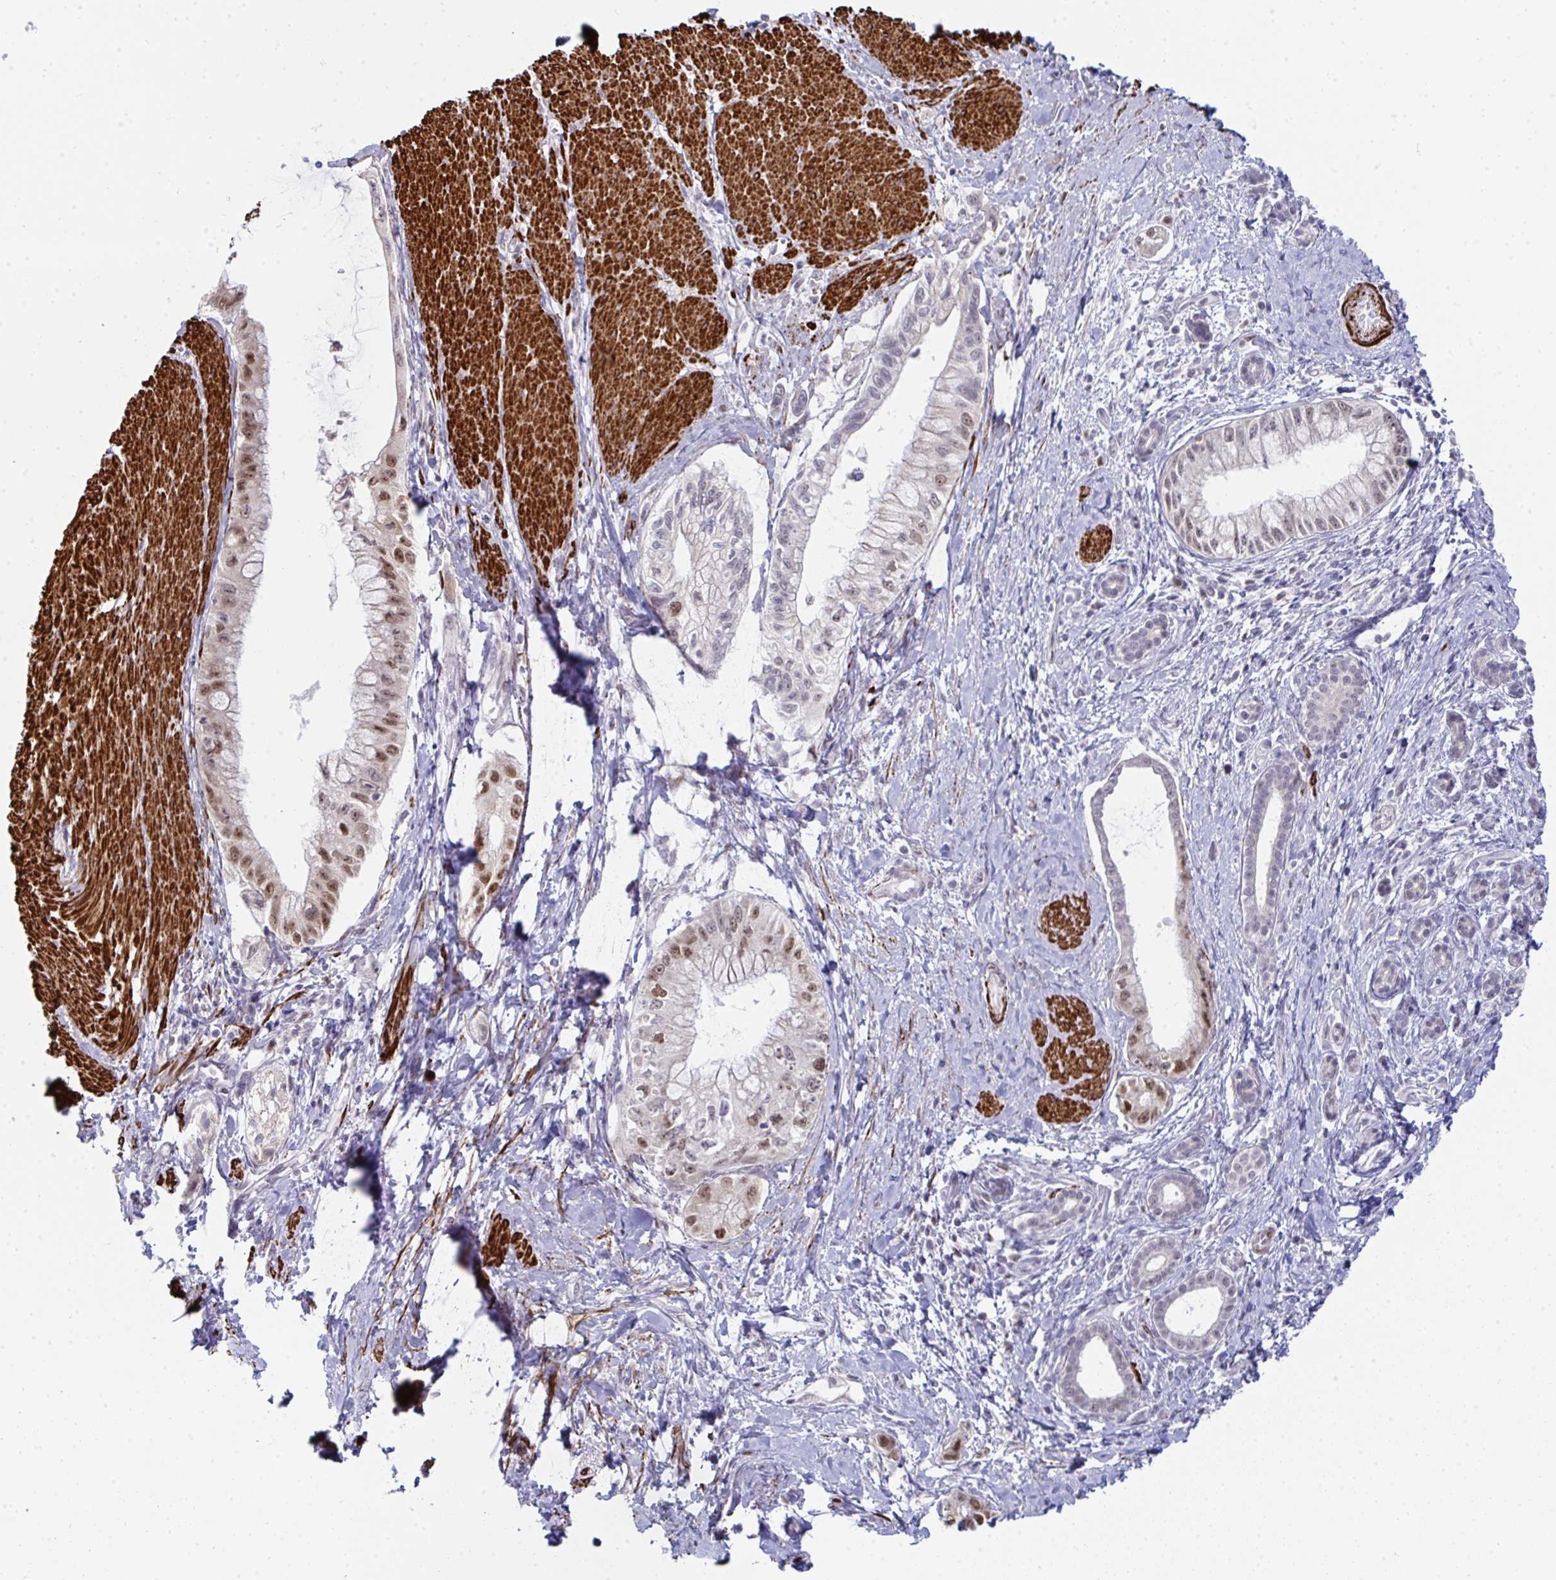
{"staining": {"intensity": "moderate", "quantity": "25%-75%", "location": "nuclear"}, "tissue": "pancreatic cancer", "cell_type": "Tumor cells", "image_type": "cancer", "snomed": [{"axis": "morphology", "description": "Adenocarcinoma, NOS"}, {"axis": "topography", "description": "Pancreas"}], "caption": "Immunohistochemical staining of pancreatic adenocarcinoma demonstrates moderate nuclear protein expression in approximately 25%-75% of tumor cells. (Brightfield microscopy of DAB IHC at high magnification).", "gene": "GINS2", "patient": {"sex": "male", "age": 48}}